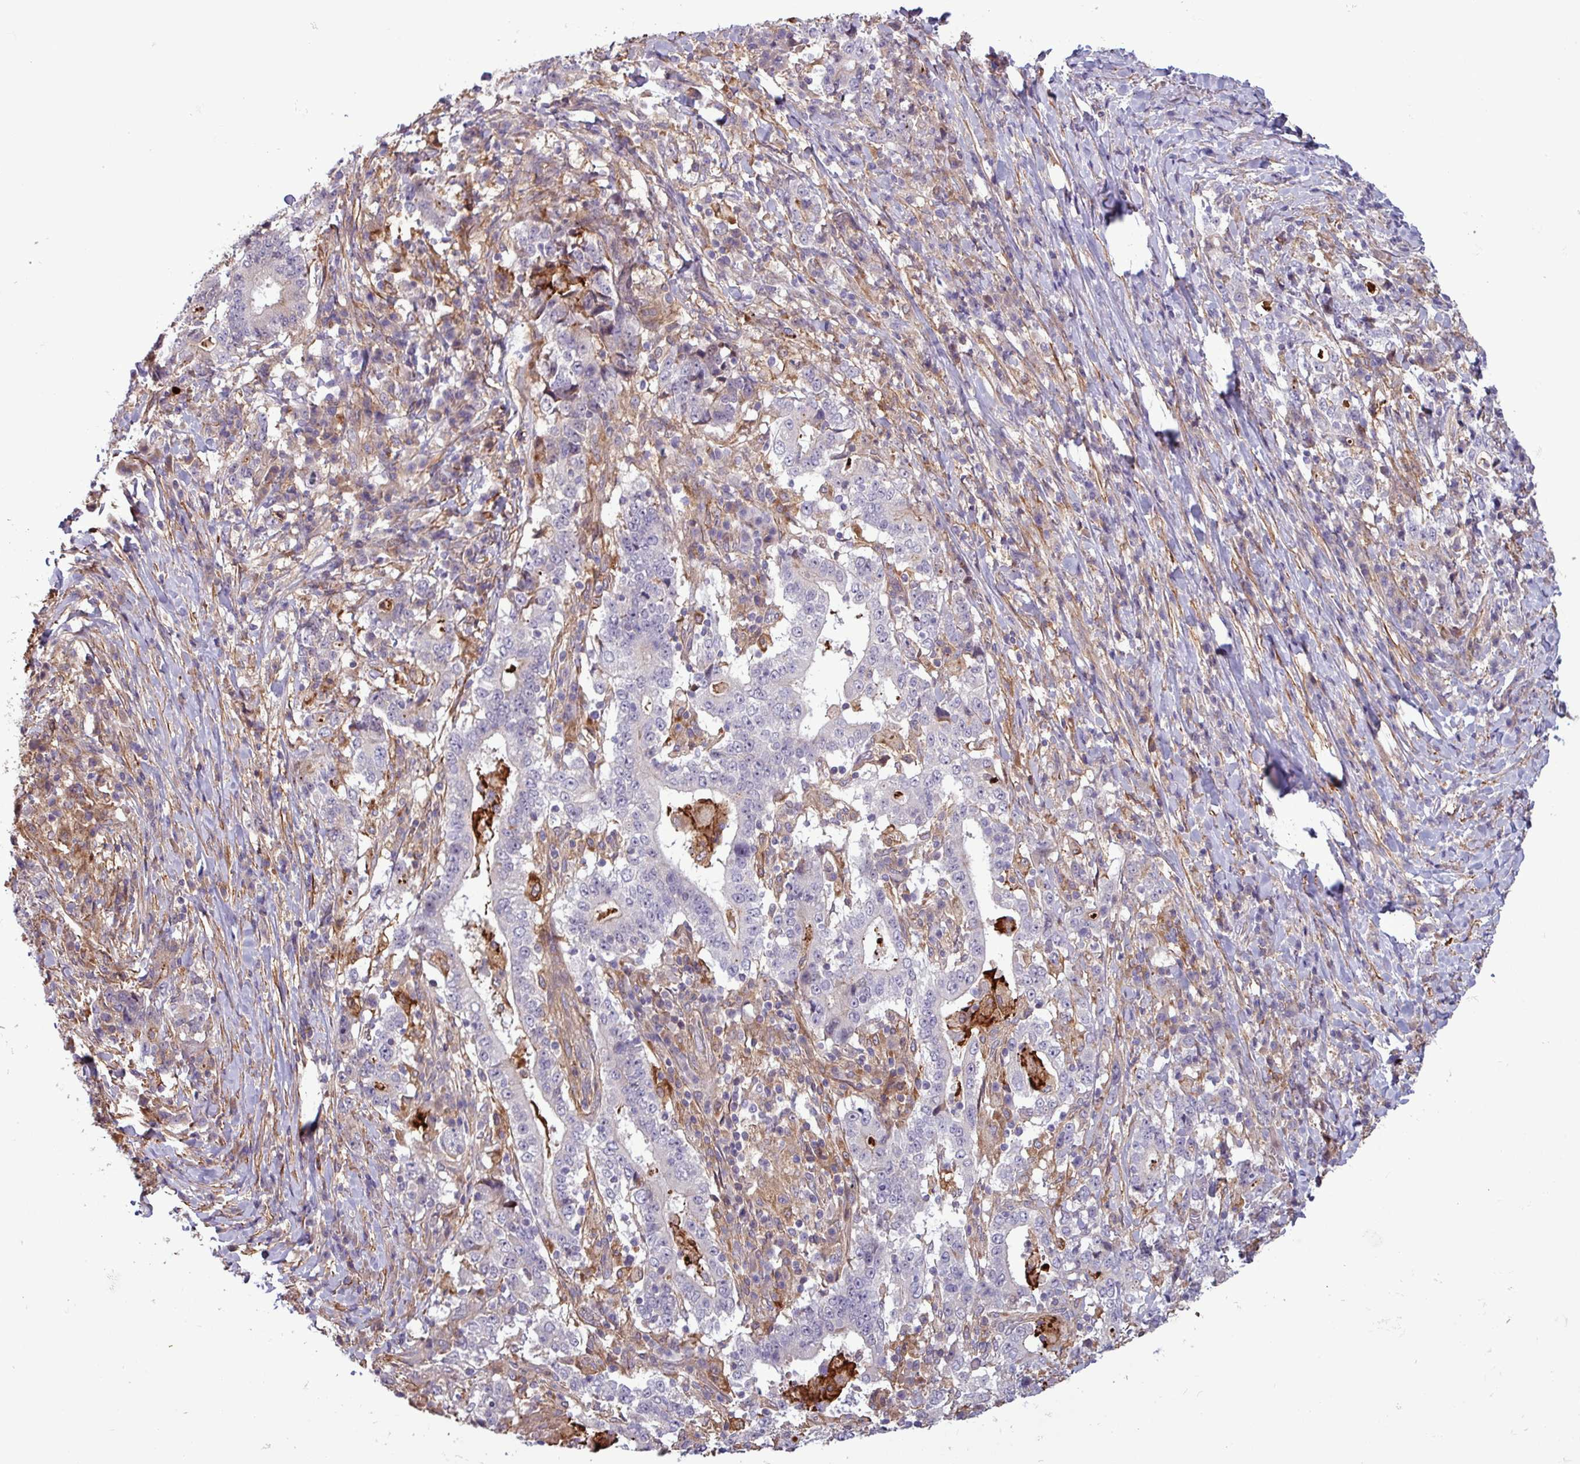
{"staining": {"intensity": "negative", "quantity": "none", "location": "none"}, "tissue": "stomach cancer", "cell_type": "Tumor cells", "image_type": "cancer", "snomed": [{"axis": "morphology", "description": "Normal tissue, NOS"}, {"axis": "morphology", "description": "Adenocarcinoma, NOS"}, {"axis": "topography", "description": "Stomach, upper"}, {"axis": "topography", "description": "Stomach"}], "caption": "This is an IHC image of human adenocarcinoma (stomach). There is no staining in tumor cells.", "gene": "PCED1A", "patient": {"sex": "male", "age": 59}}